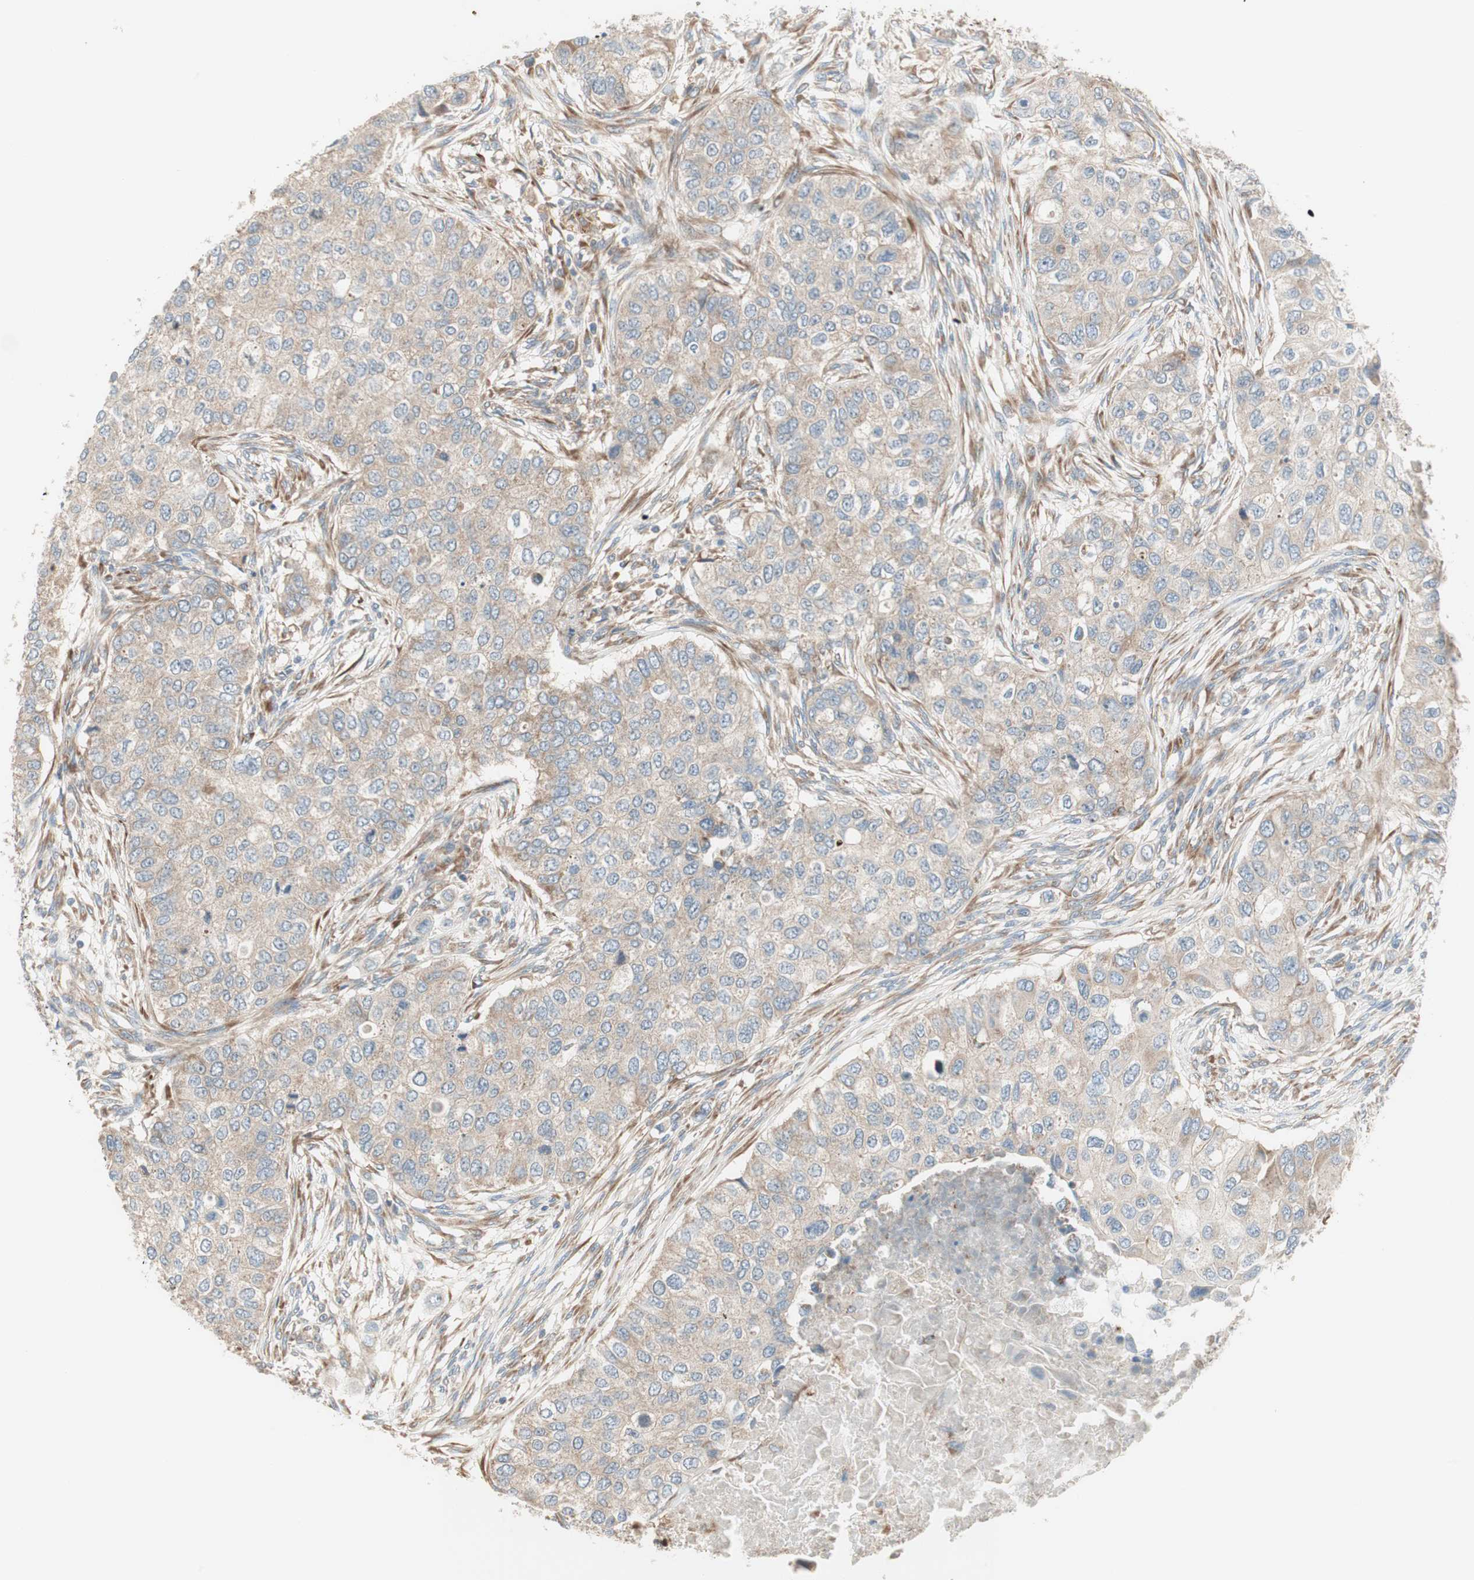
{"staining": {"intensity": "weak", "quantity": ">75%", "location": "cytoplasmic/membranous"}, "tissue": "breast cancer", "cell_type": "Tumor cells", "image_type": "cancer", "snomed": [{"axis": "morphology", "description": "Normal tissue, NOS"}, {"axis": "morphology", "description": "Duct carcinoma"}, {"axis": "topography", "description": "Breast"}], "caption": "This is a micrograph of IHC staining of breast infiltrating ductal carcinoma, which shows weak staining in the cytoplasmic/membranous of tumor cells.", "gene": "RPL23", "patient": {"sex": "female", "age": 49}}